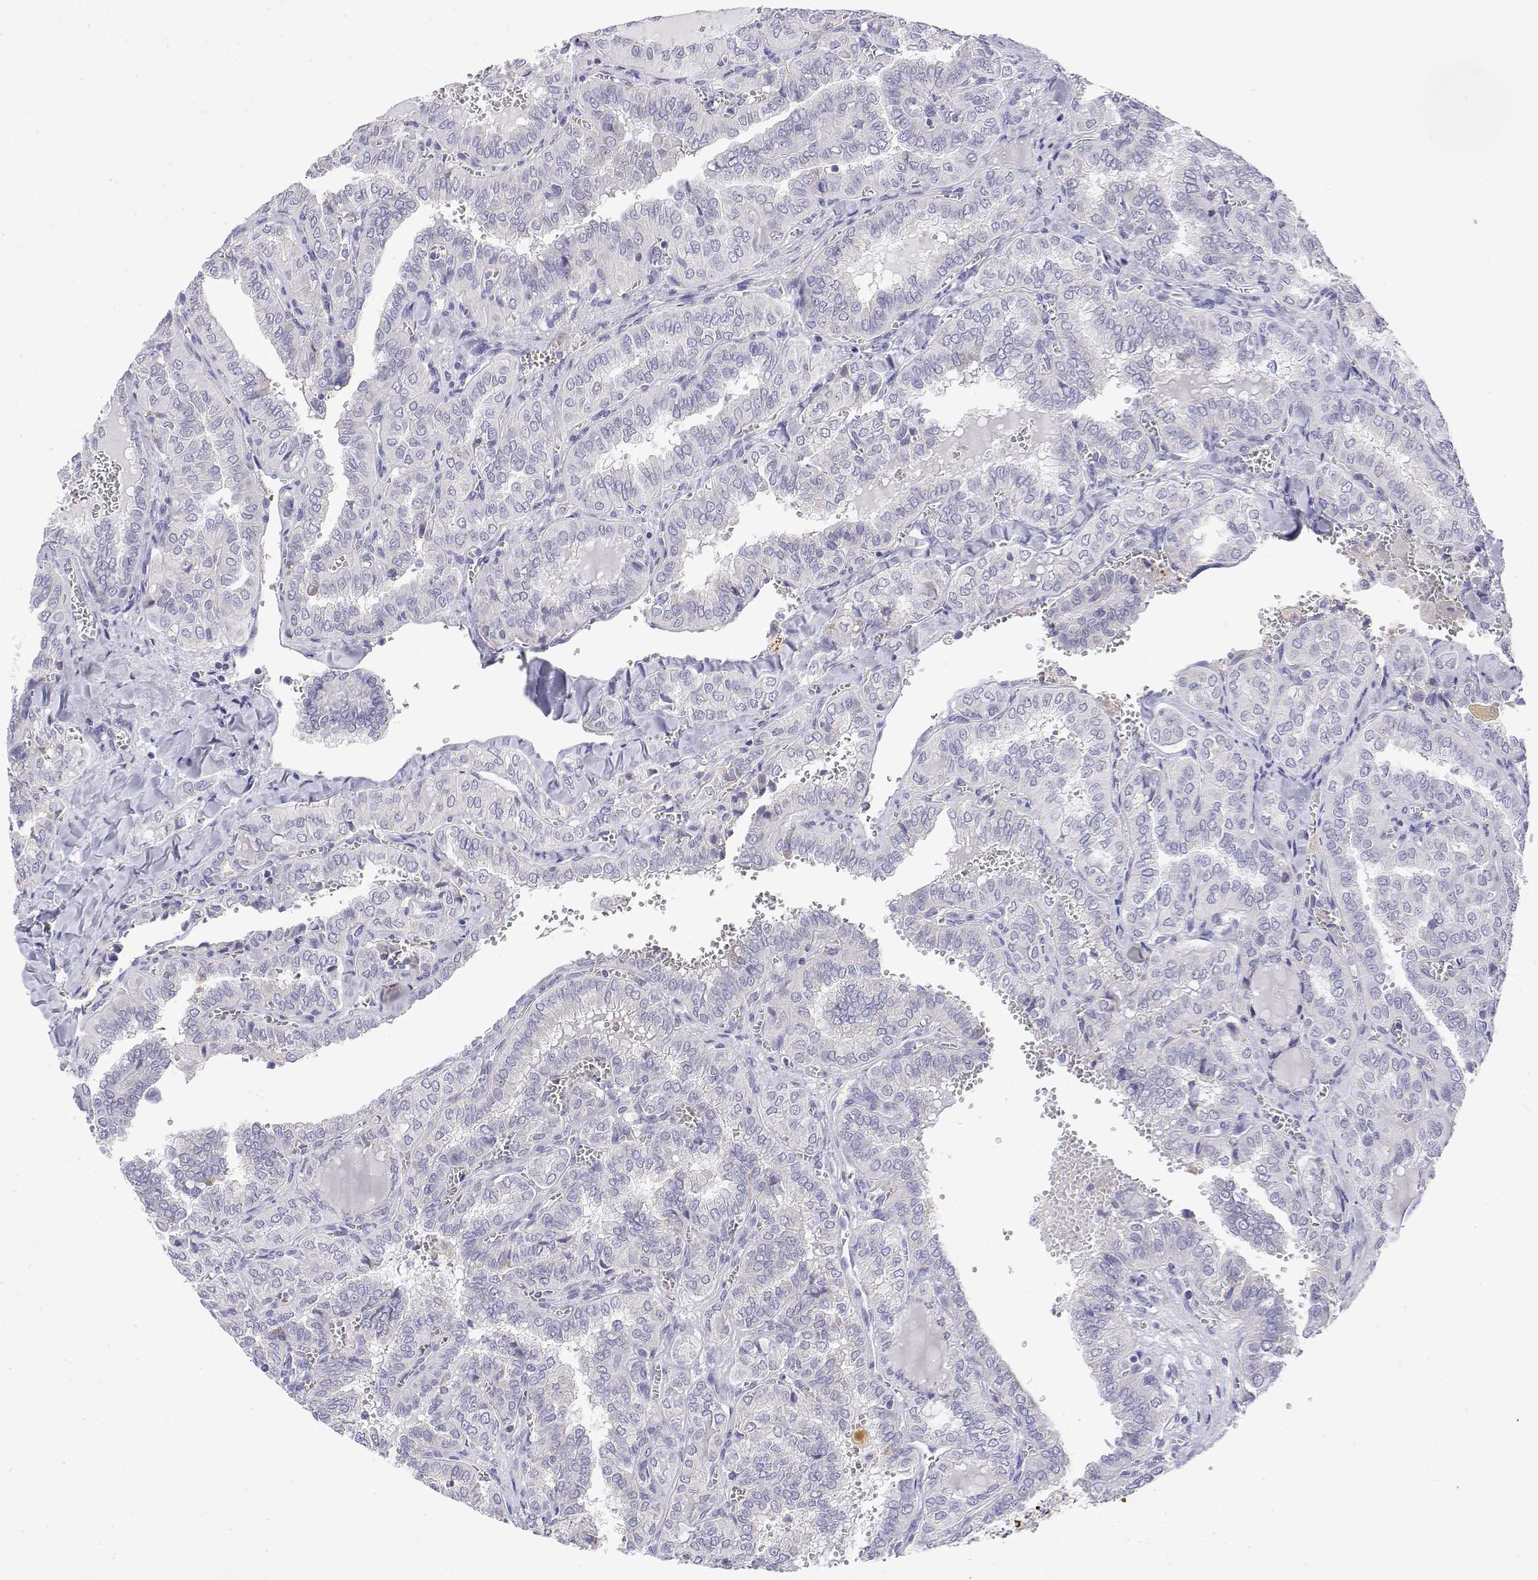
{"staining": {"intensity": "negative", "quantity": "none", "location": "none"}, "tissue": "thyroid cancer", "cell_type": "Tumor cells", "image_type": "cancer", "snomed": [{"axis": "morphology", "description": "Papillary adenocarcinoma, NOS"}, {"axis": "topography", "description": "Thyroid gland"}], "caption": "Tumor cells show no significant expression in papillary adenocarcinoma (thyroid).", "gene": "LY6D", "patient": {"sex": "female", "age": 41}}